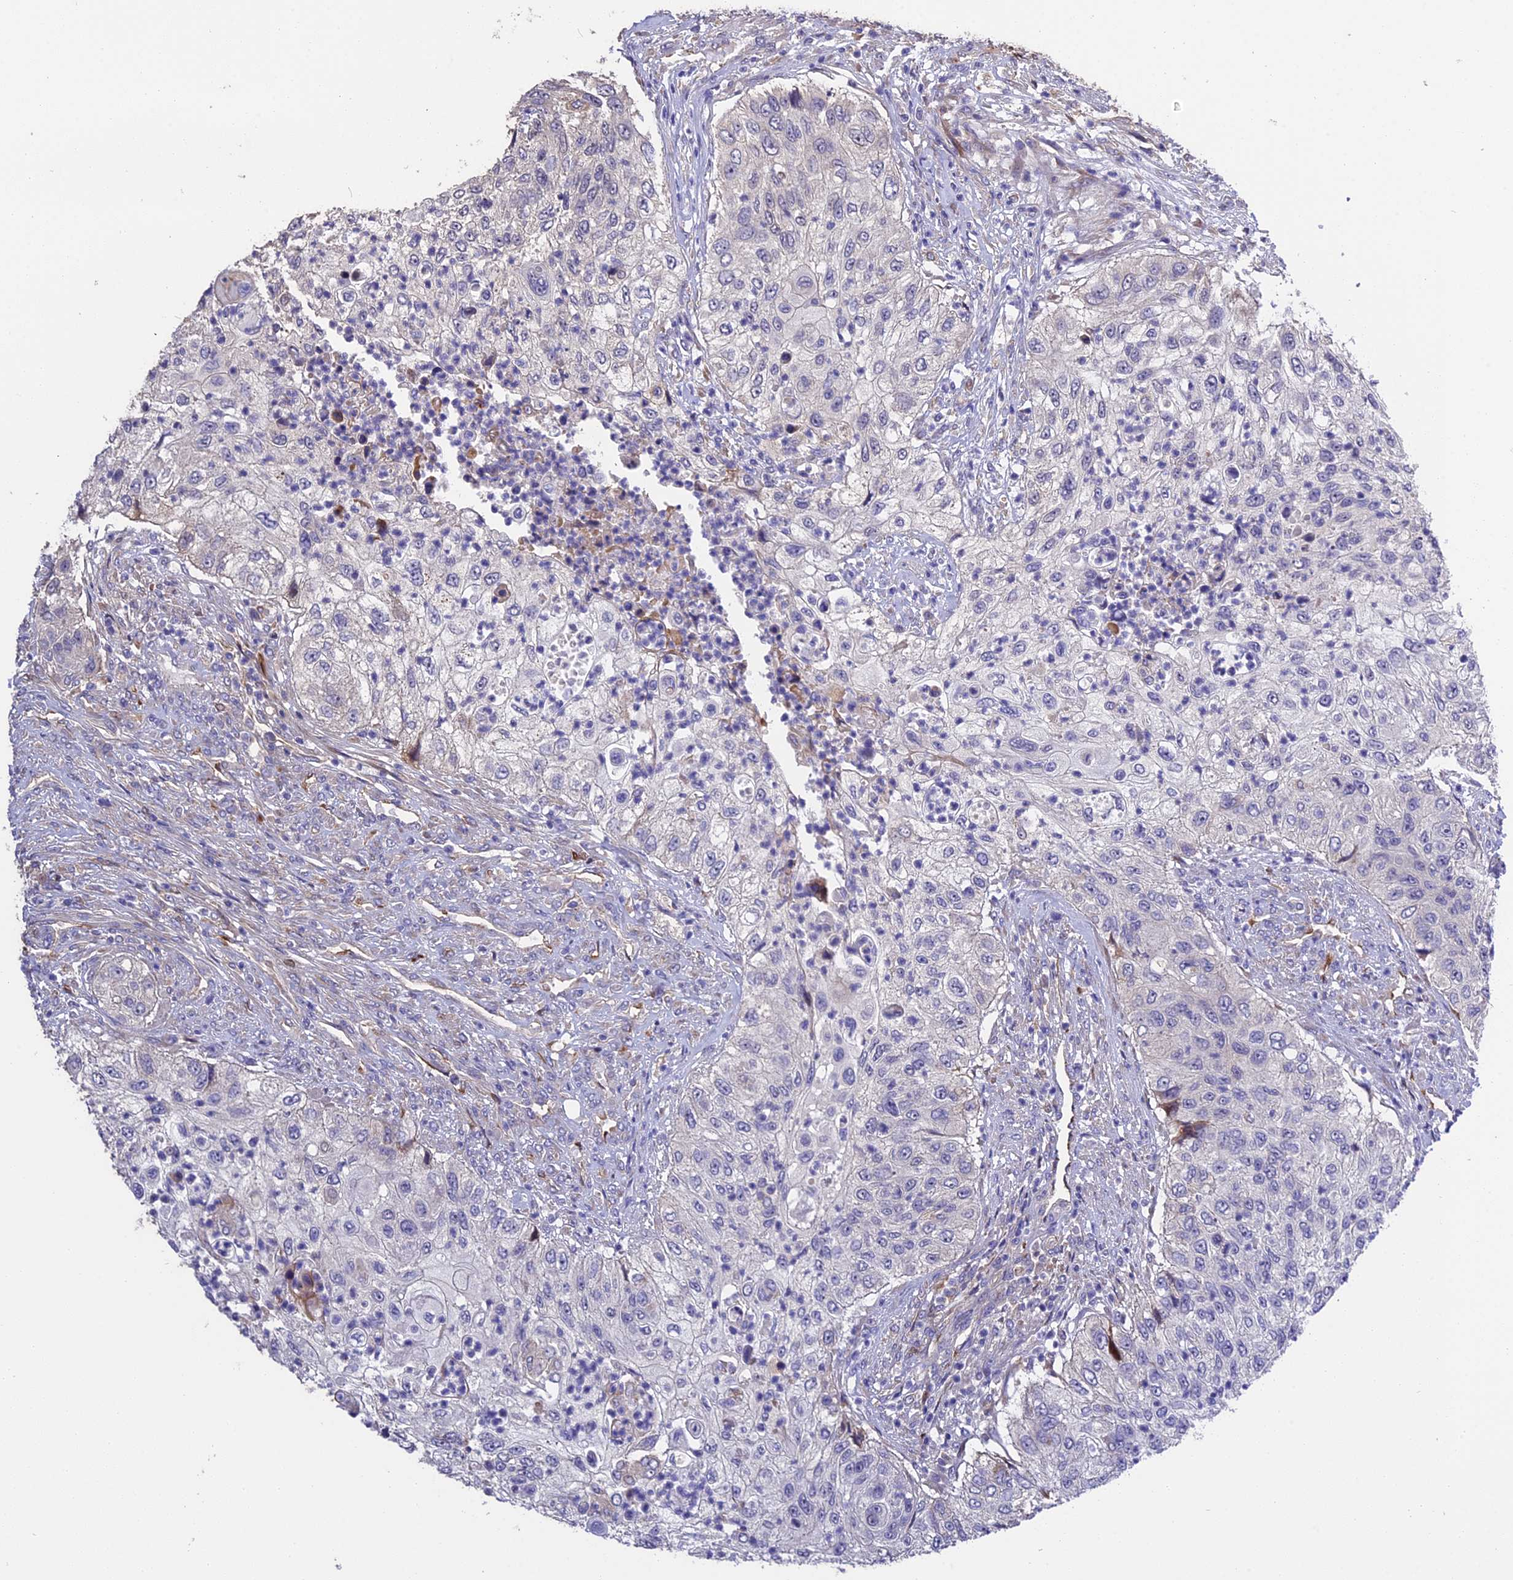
{"staining": {"intensity": "negative", "quantity": "none", "location": "none"}, "tissue": "urothelial cancer", "cell_type": "Tumor cells", "image_type": "cancer", "snomed": [{"axis": "morphology", "description": "Urothelial carcinoma, High grade"}, {"axis": "topography", "description": "Urinary bladder"}], "caption": "This is an immunohistochemistry micrograph of high-grade urothelial carcinoma. There is no expression in tumor cells.", "gene": "MFSD2A", "patient": {"sex": "female", "age": 60}}